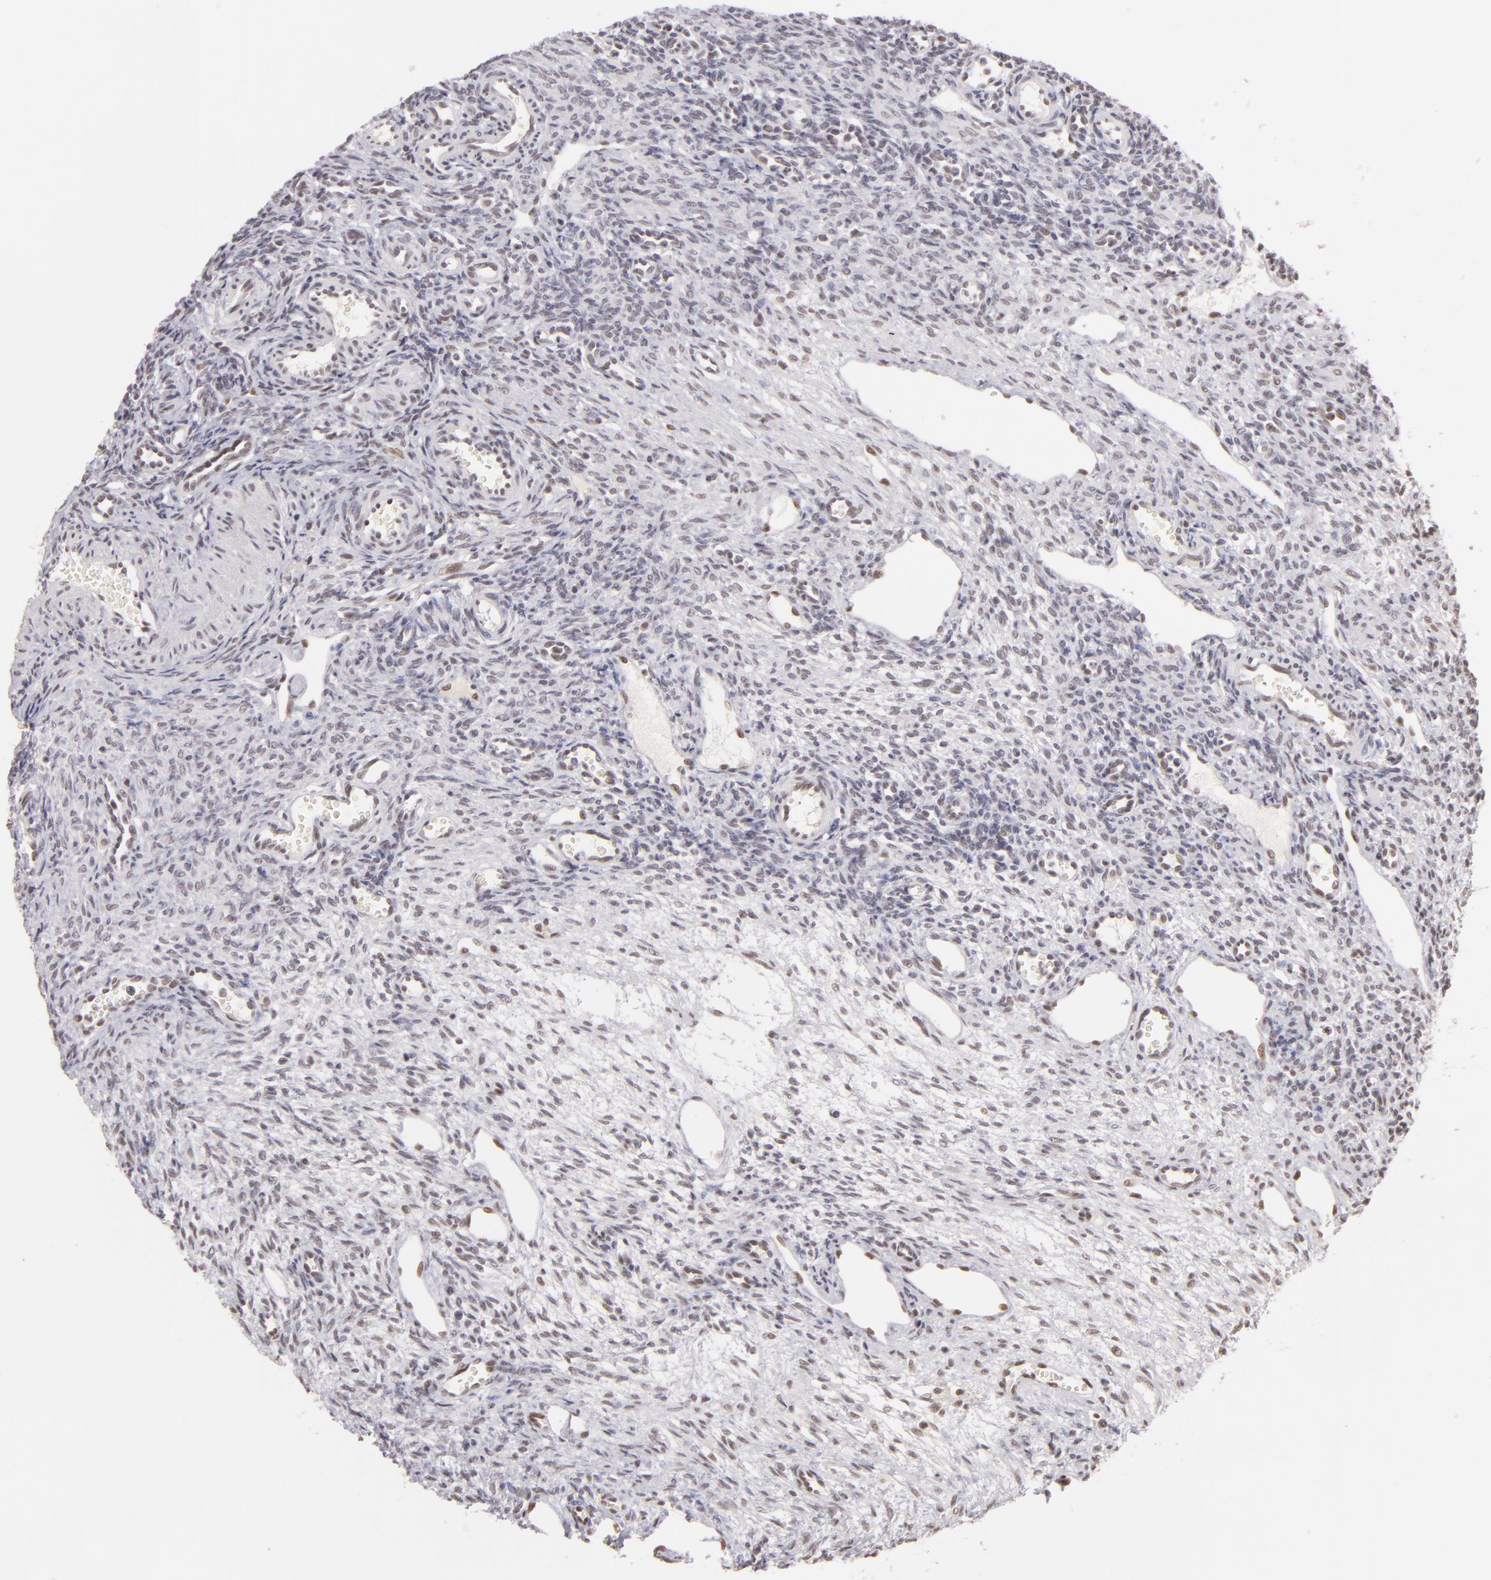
{"staining": {"intensity": "weak", "quantity": "25%-75%", "location": "nuclear"}, "tissue": "ovary", "cell_type": "Follicle cells", "image_type": "normal", "snomed": [{"axis": "morphology", "description": "Normal tissue, NOS"}, {"axis": "topography", "description": "Ovary"}], "caption": "Ovary stained for a protein (brown) demonstrates weak nuclear positive staining in about 25%-75% of follicle cells.", "gene": "INTS6", "patient": {"sex": "female", "age": 33}}